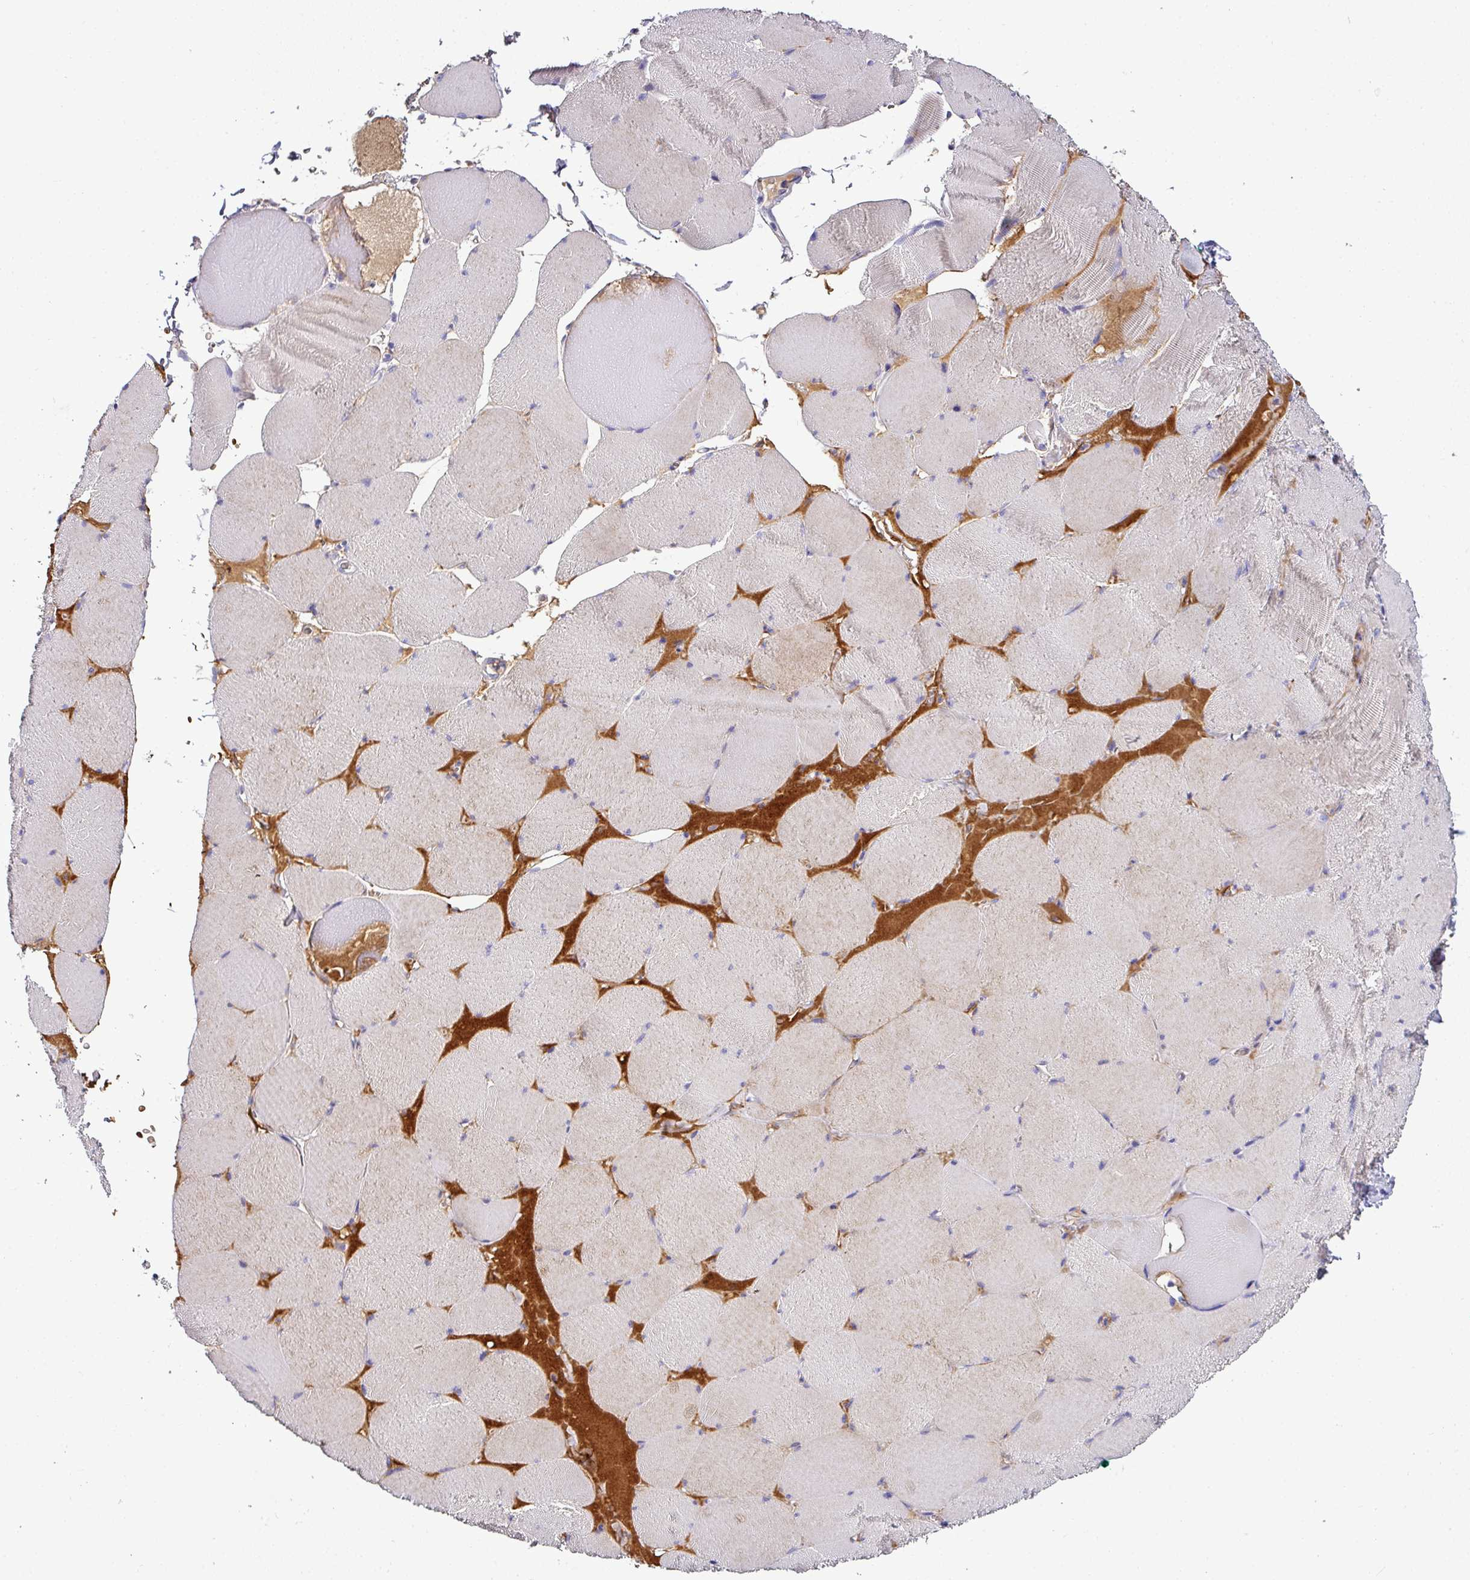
{"staining": {"intensity": "negative", "quantity": "none", "location": "none"}, "tissue": "skeletal muscle", "cell_type": "Myocytes", "image_type": "normal", "snomed": [{"axis": "morphology", "description": "Normal tissue, NOS"}, {"axis": "topography", "description": "Skeletal muscle"}, {"axis": "topography", "description": "Head-Neck"}], "caption": "High power microscopy image of an immunohistochemistry image of normal skeletal muscle, revealing no significant staining in myocytes.", "gene": "NAPSA", "patient": {"sex": "male", "age": 66}}